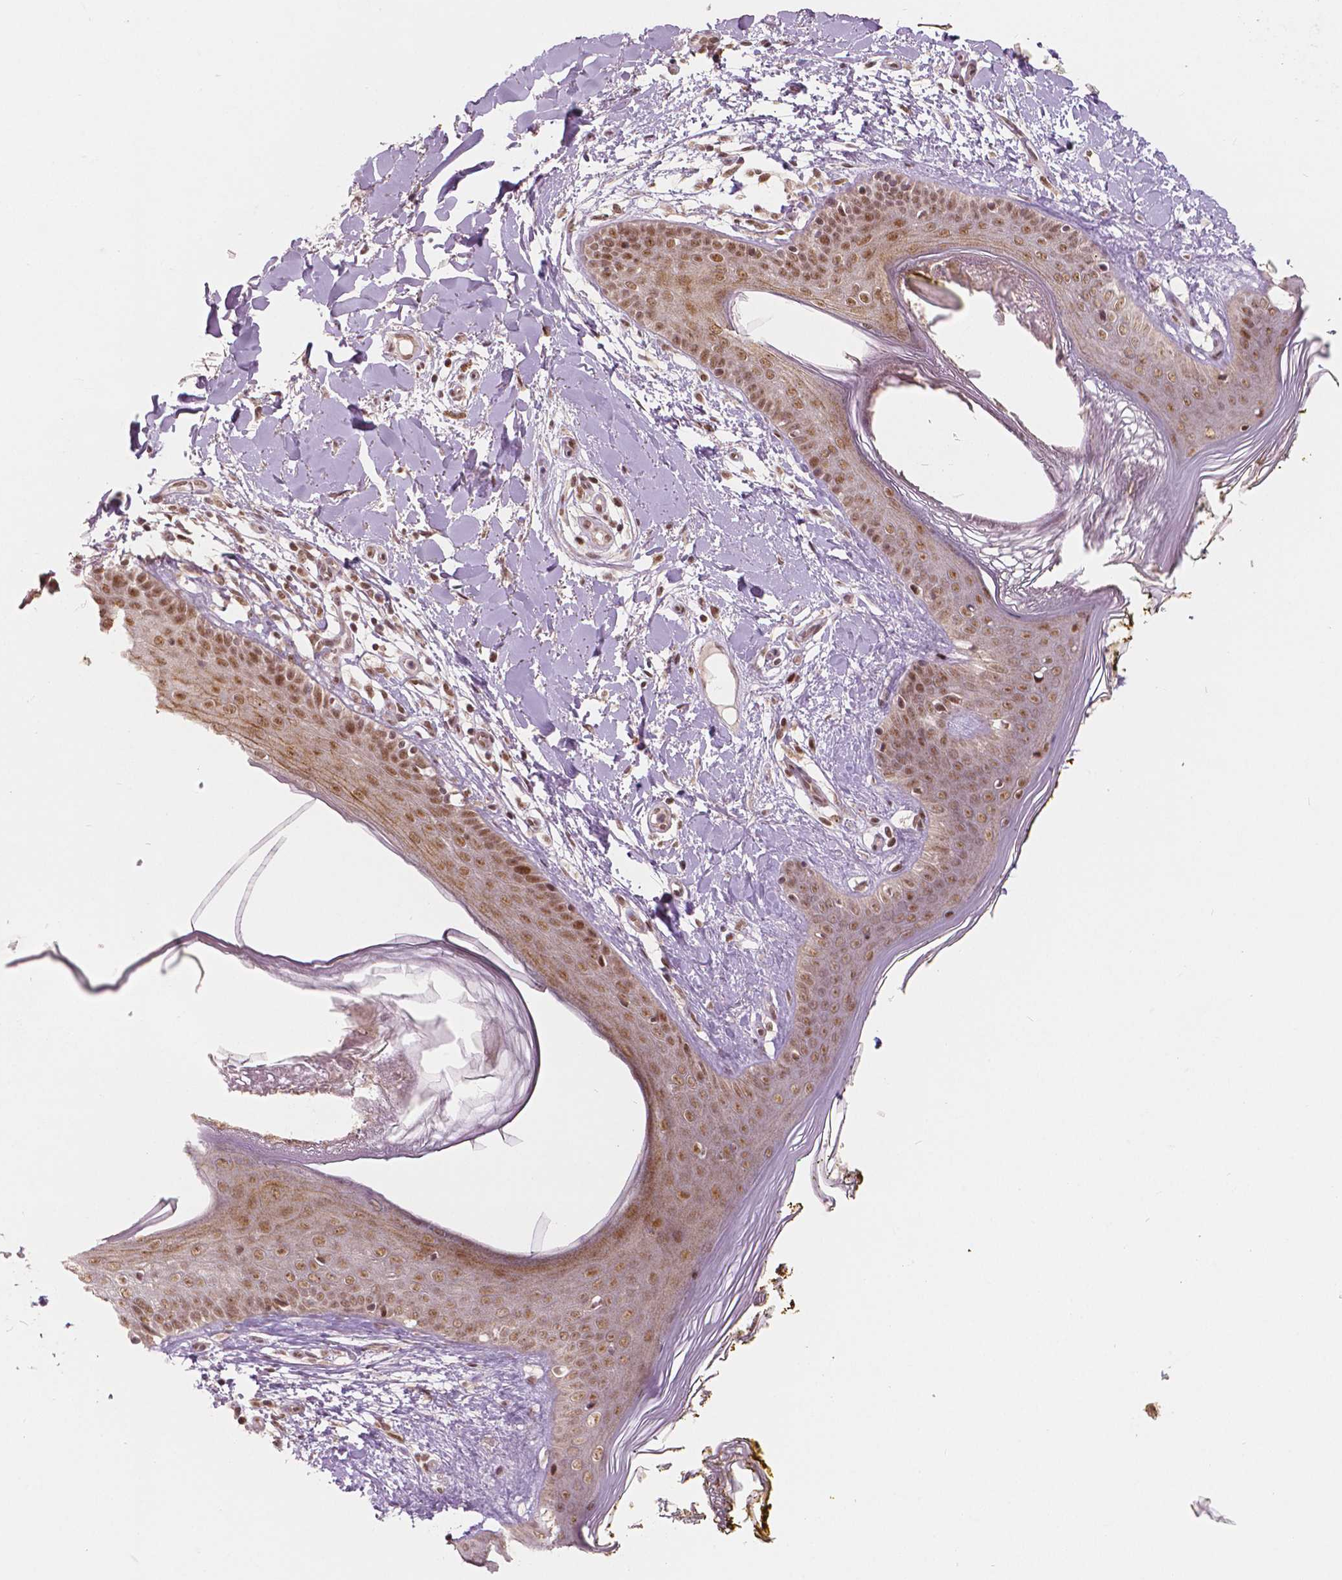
{"staining": {"intensity": "weak", "quantity": ">75%", "location": "nuclear"}, "tissue": "skin", "cell_type": "Fibroblasts", "image_type": "normal", "snomed": [{"axis": "morphology", "description": "Normal tissue, NOS"}, {"axis": "topography", "description": "Skin"}], "caption": "DAB immunohistochemical staining of unremarkable human skin demonstrates weak nuclear protein staining in about >75% of fibroblasts.", "gene": "NSD2", "patient": {"sex": "female", "age": 34}}